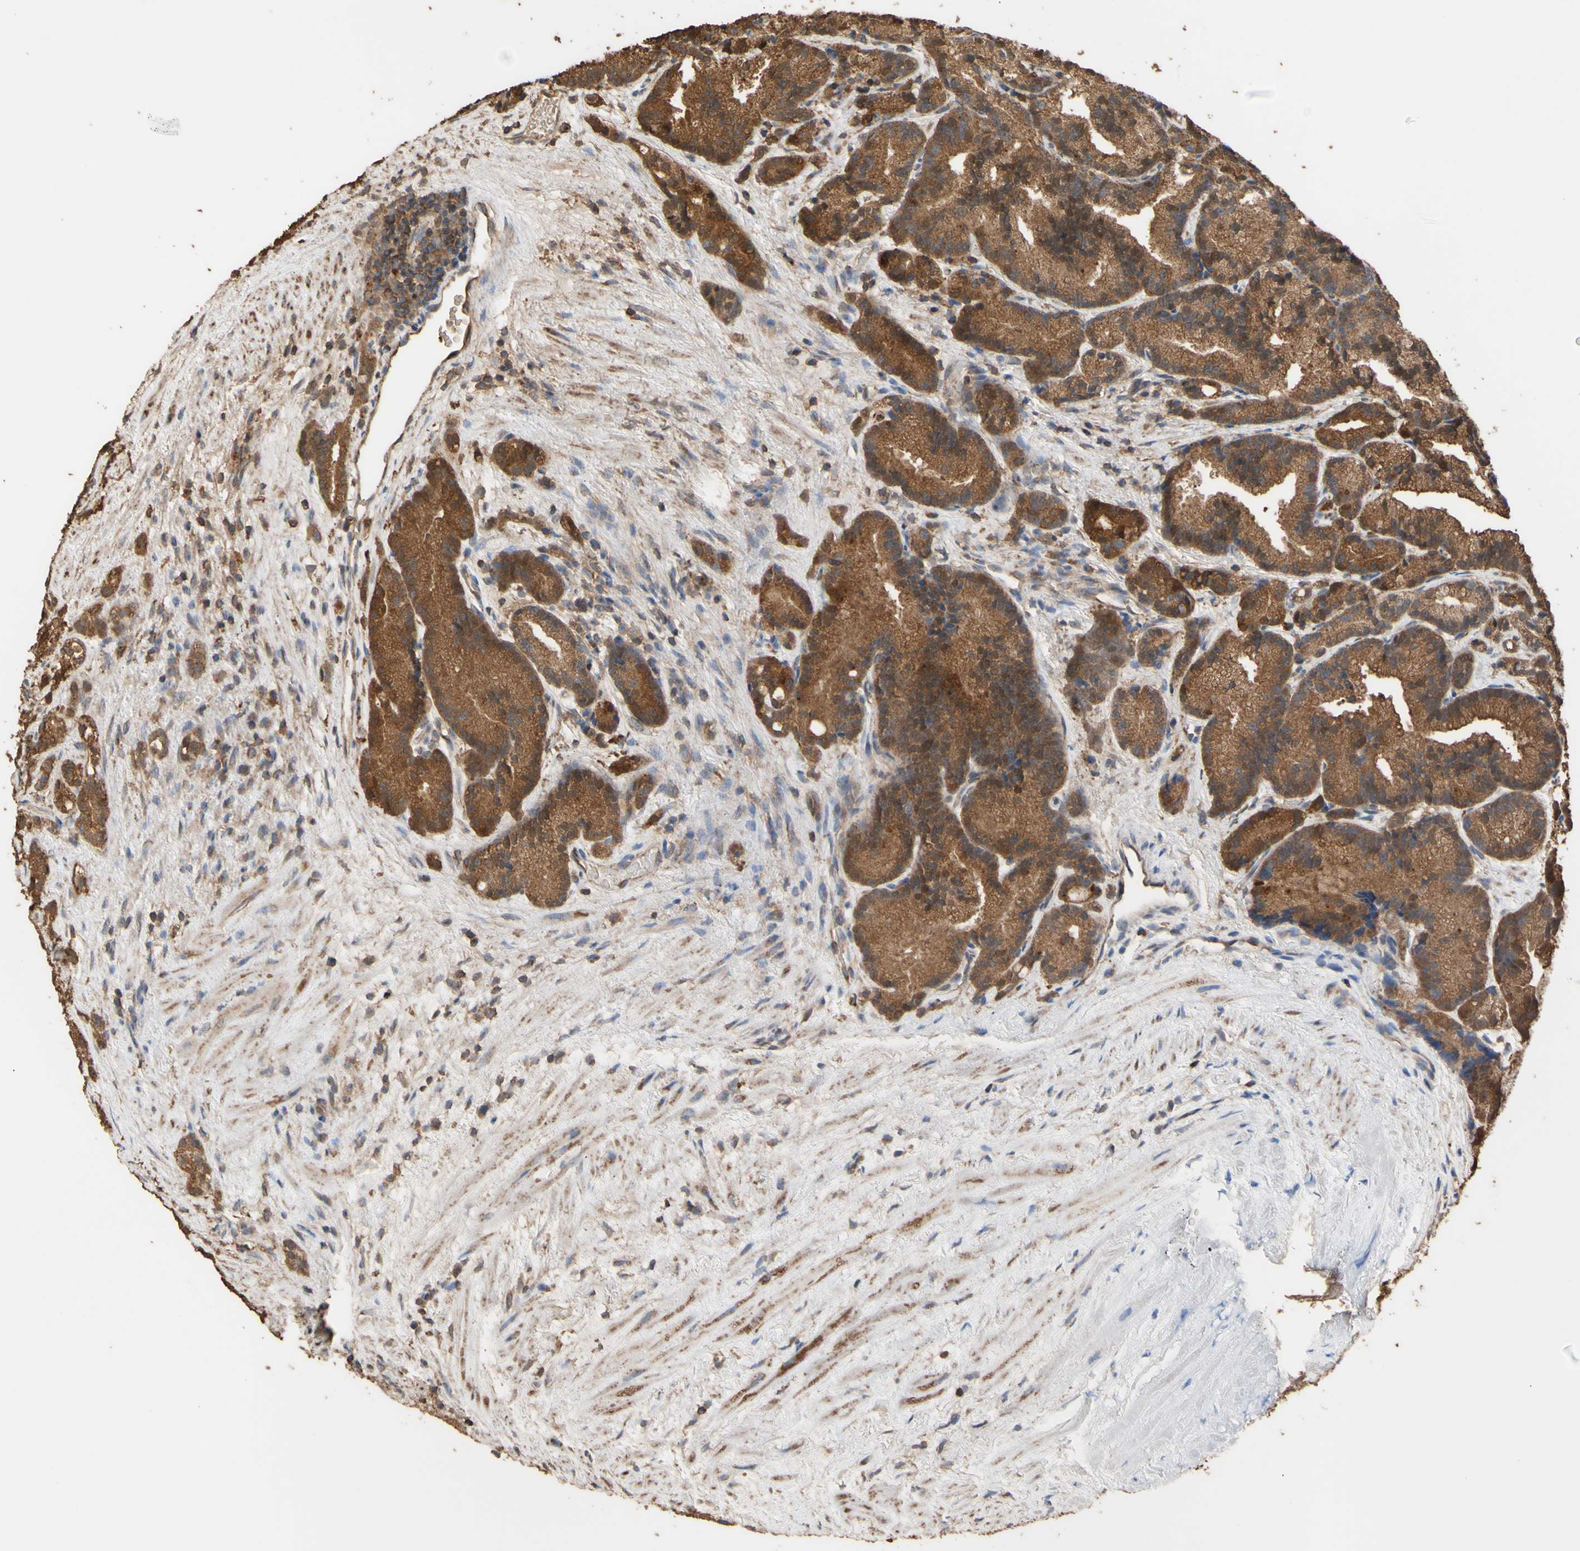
{"staining": {"intensity": "moderate", "quantity": ">75%", "location": "cytoplasmic/membranous"}, "tissue": "prostate cancer", "cell_type": "Tumor cells", "image_type": "cancer", "snomed": [{"axis": "morphology", "description": "Adenocarcinoma, Low grade"}, {"axis": "topography", "description": "Prostate"}], "caption": "There is medium levels of moderate cytoplasmic/membranous staining in tumor cells of prostate cancer, as demonstrated by immunohistochemical staining (brown color).", "gene": "ALDH9A1", "patient": {"sex": "male", "age": 89}}